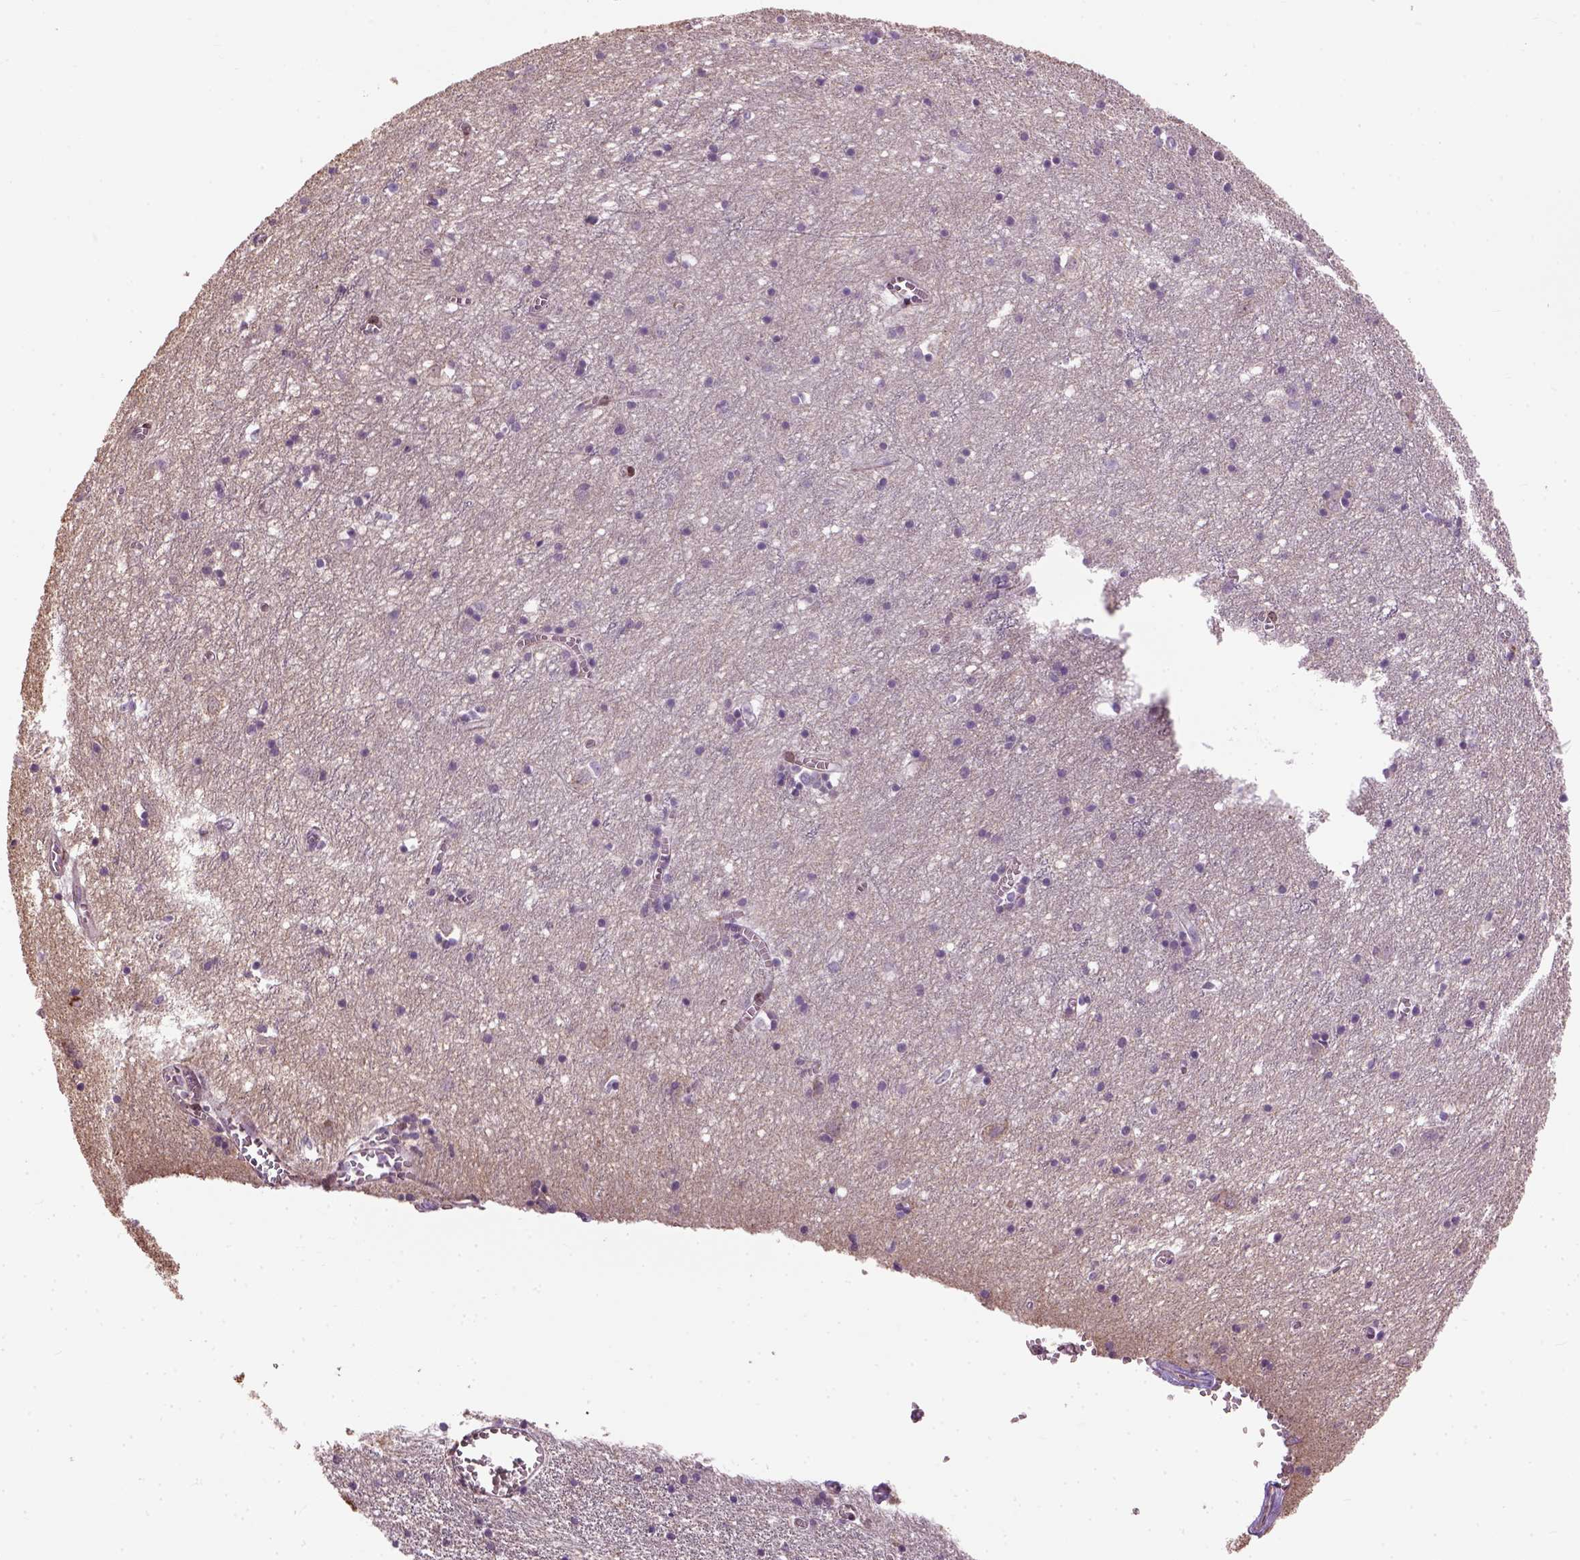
{"staining": {"intensity": "negative", "quantity": "none", "location": "none"}, "tissue": "cerebral cortex", "cell_type": "Endothelial cells", "image_type": "normal", "snomed": [{"axis": "morphology", "description": "Normal tissue, NOS"}, {"axis": "topography", "description": "Cerebral cortex"}], "caption": "Immunohistochemical staining of unremarkable human cerebral cortex exhibits no significant staining in endothelial cells. The staining was performed using DAB to visualize the protein expression in brown, while the nuclei were stained in blue with hematoxylin (Magnification: 20x).", "gene": "XK", "patient": {"sex": "male", "age": 70}}